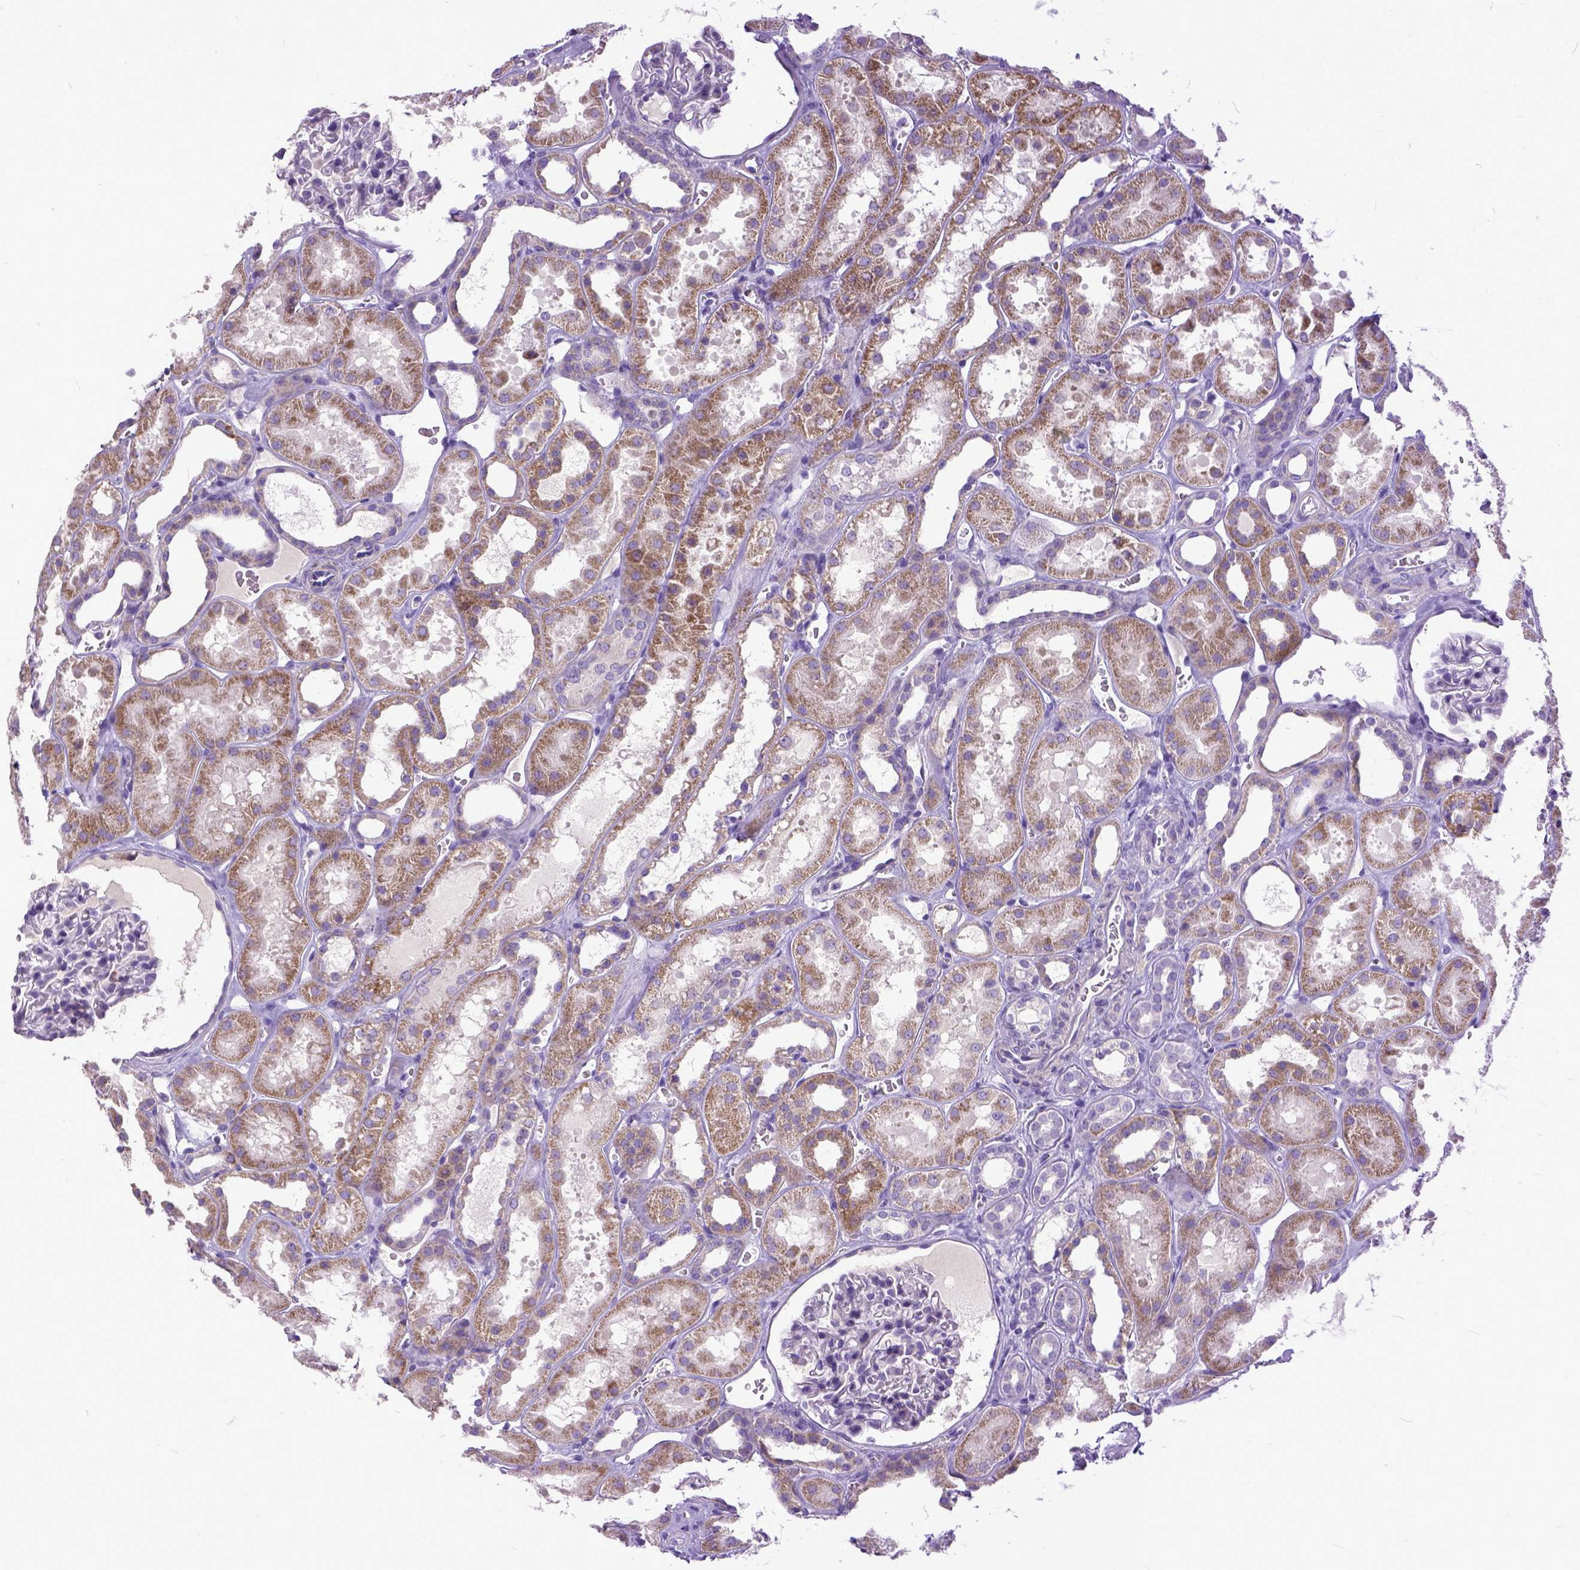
{"staining": {"intensity": "negative", "quantity": "none", "location": "none"}, "tissue": "kidney", "cell_type": "Cells in glomeruli", "image_type": "normal", "snomed": [{"axis": "morphology", "description": "Normal tissue, NOS"}, {"axis": "topography", "description": "Kidney"}], "caption": "Immunohistochemical staining of normal kidney exhibits no significant positivity in cells in glomeruli.", "gene": "PLK5", "patient": {"sex": "female", "age": 41}}